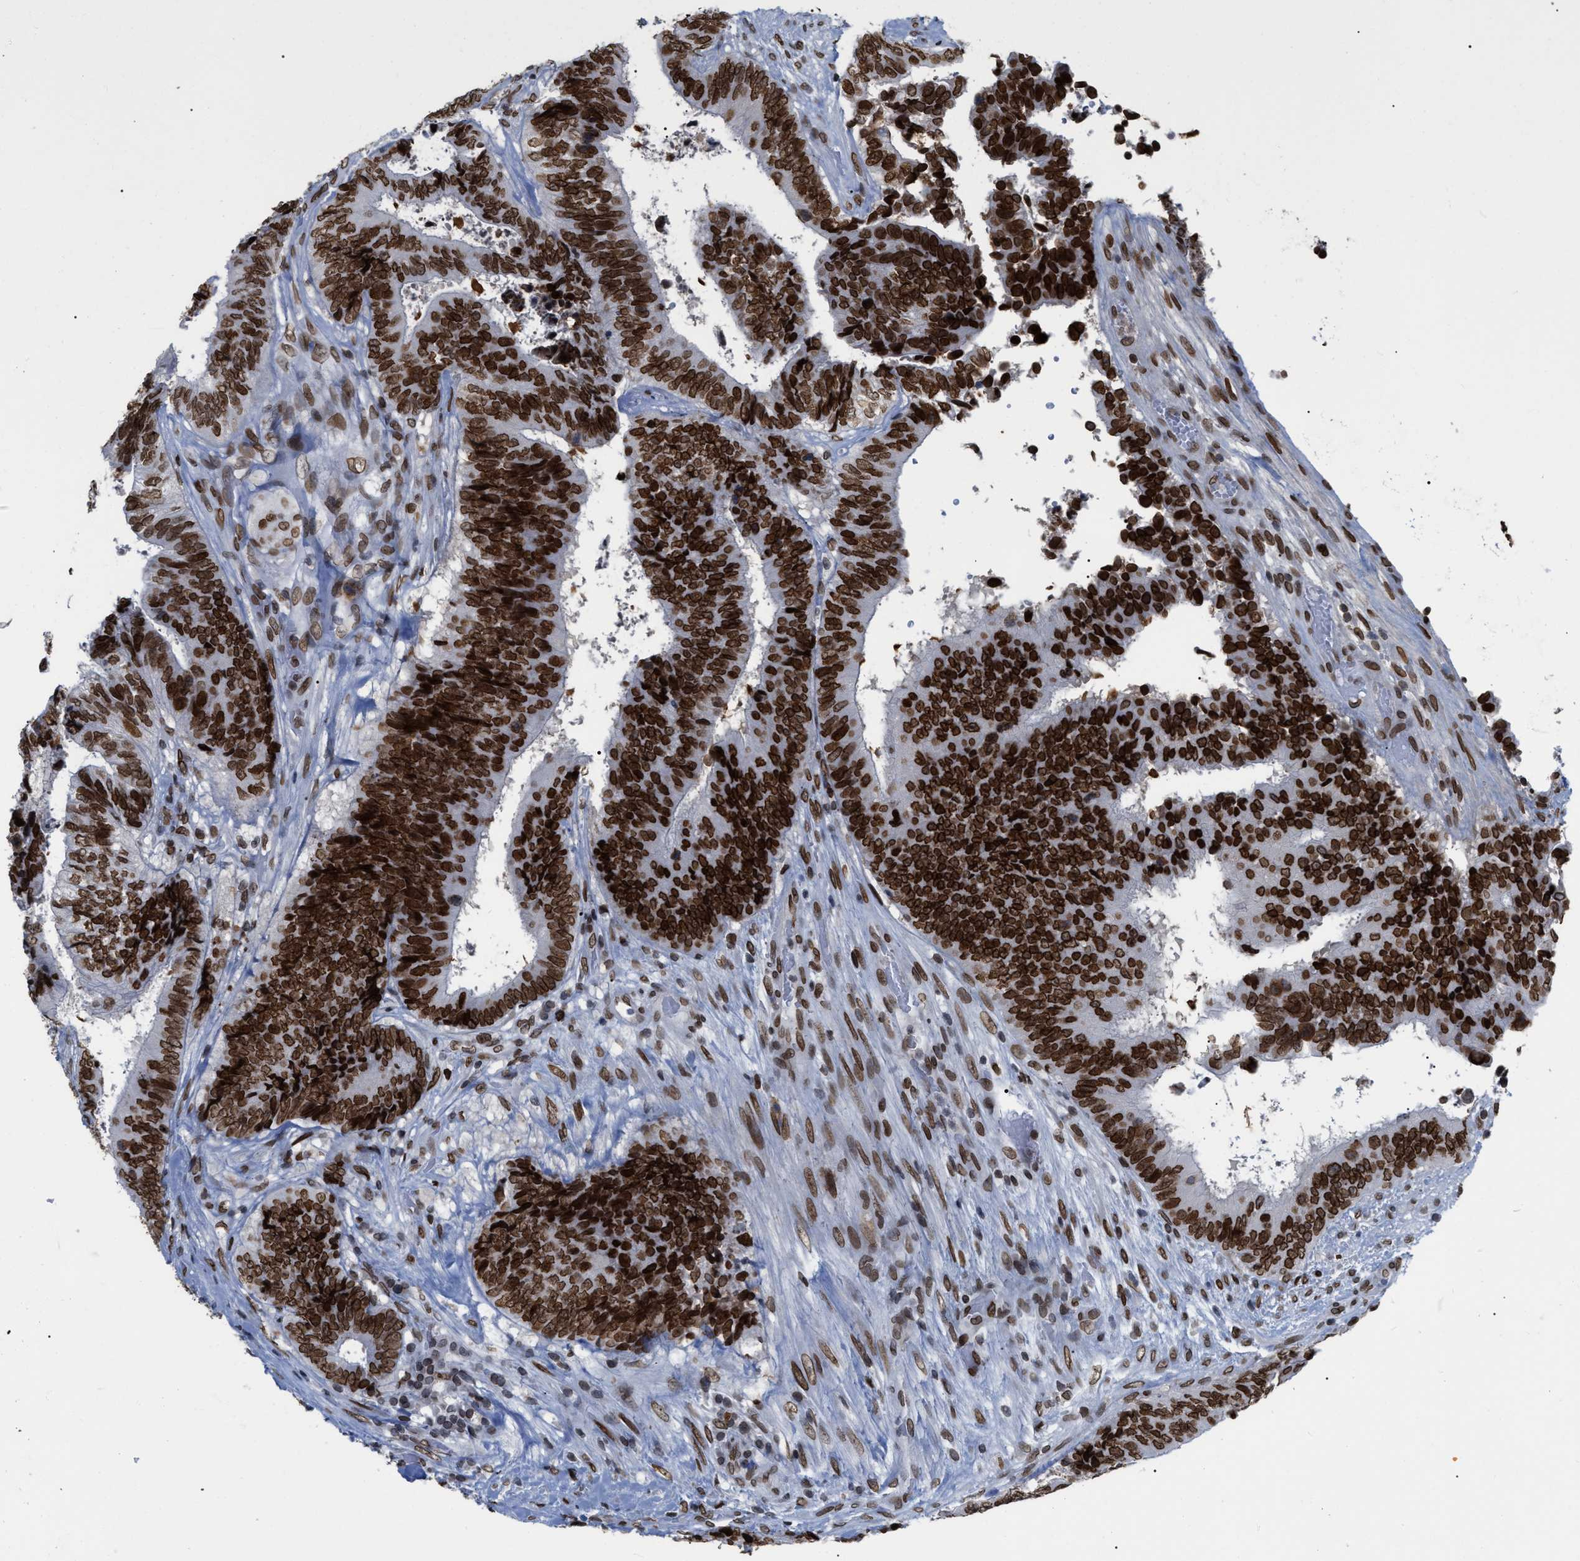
{"staining": {"intensity": "strong", "quantity": ">75%", "location": "nuclear"}, "tissue": "colorectal cancer", "cell_type": "Tumor cells", "image_type": "cancer", "snomed": [{"axis": "morphology", "description": "Adenocarcinoma, NOS"}, {"axis": "topography", "description": "Rectum"}], "caption": "Immunohistochemistry (IHC) (DAB) staining of colorectal adenocarcinoma displays strong nuclear protein staining in approximately >75% of tumor cells.", "gene": "TPR", "patient": {"sex": "male", "age": 72}}